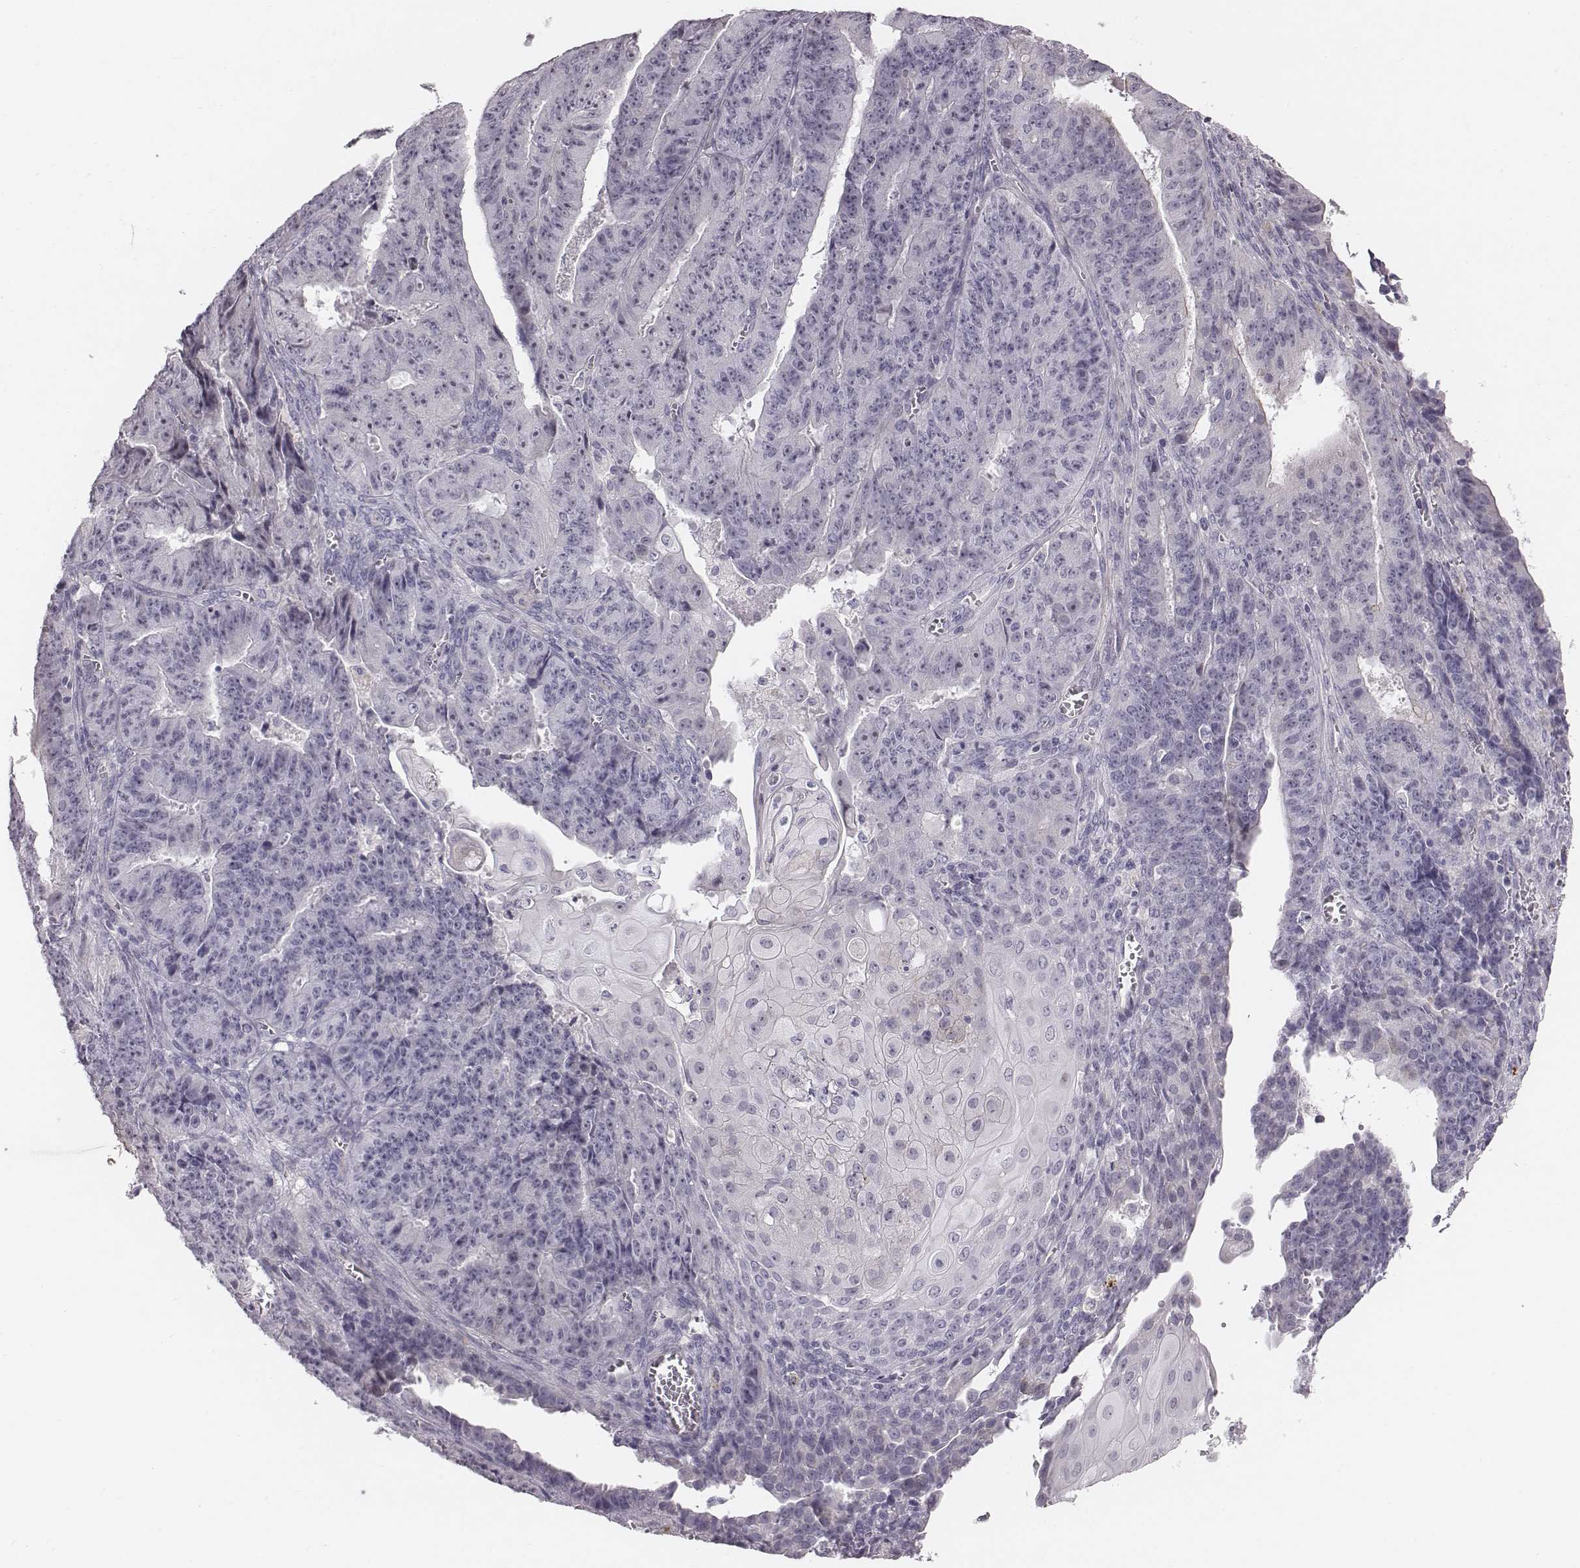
{"staining": {"intensity": "negative", "quantity": "none", "location": "none"}, "tissue": "ovarian cancer", "cell_type": "Tumor cells", "image_type": "cancer", "snomed": [{"axis": "morphology", "description": "Carcinoma, endometroid"}, {"axis": "topography", "description": "Ovary"}], "caption": "This micrograph is of ovarian cancer stained with immunohistochemistry (IHC) to label a protein in brown with the nuclei are counter-stained blue. There is no staining in tumor cells.", "gene": "CACNG4", "patient": {"sex": "female", "age": 42}}